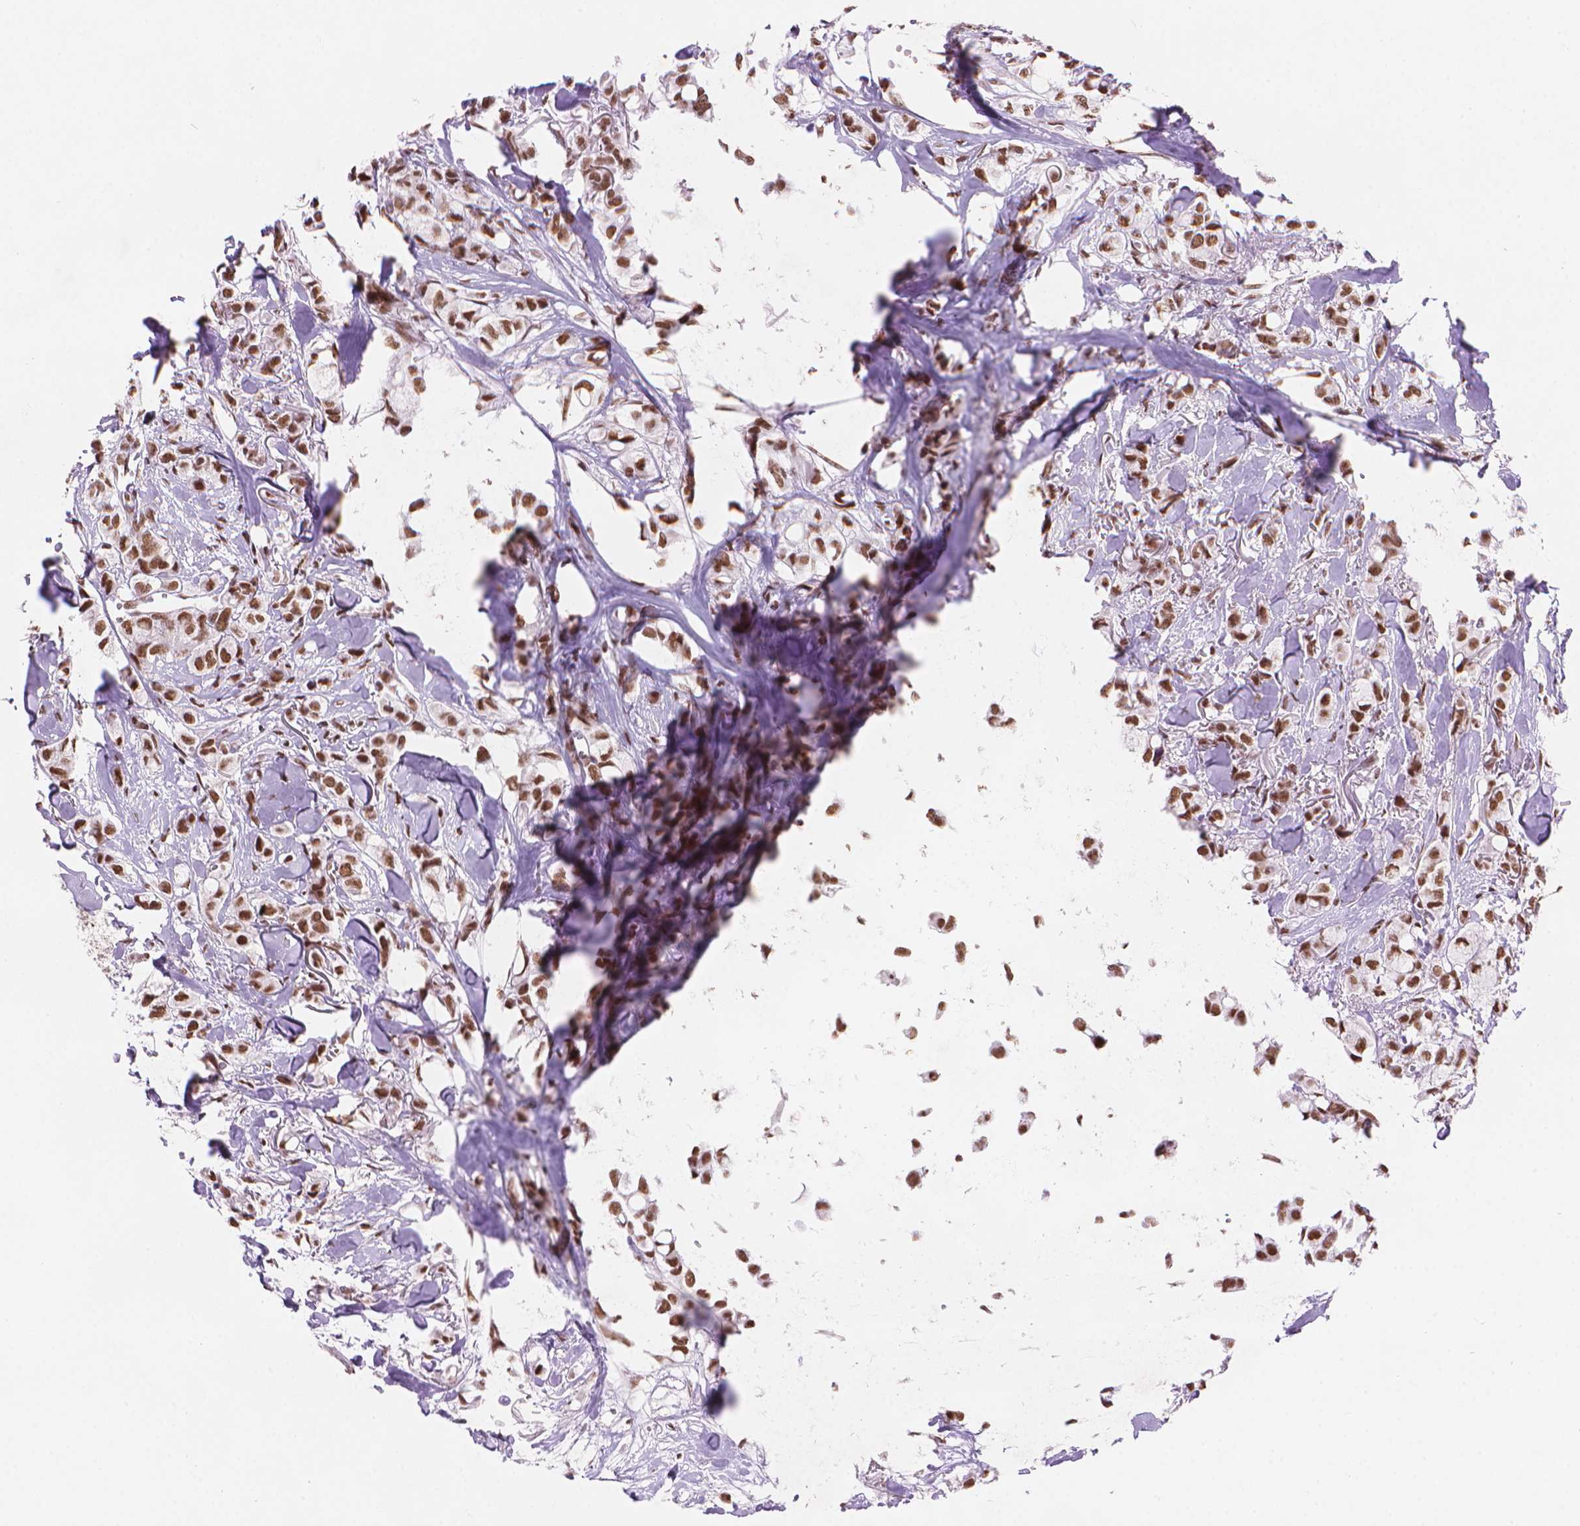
{"staining": {"intensity": "moderate", "quantity": ">75%", "location": "nuclear"}, "tissue": "breast cancer", "cell_type": "Tumor cells", "image_type": "cancer", "snomed": [{"axis": "morphology", "description": "Duct carcinoma"}, {"axis": "topography", "description": "Breast"}], "caption": "Immunohistochemical staining of breast invasive ductal carcinoma displays medium levels of moderate nuclear staining in approximately >75% of tumor cells. (DAB (3,3'-diaminobenzidine) IHC with brightfield microscopy, high magnification).", "gene": "RPA4", "patient": {"sex": "female", "age": 85}}